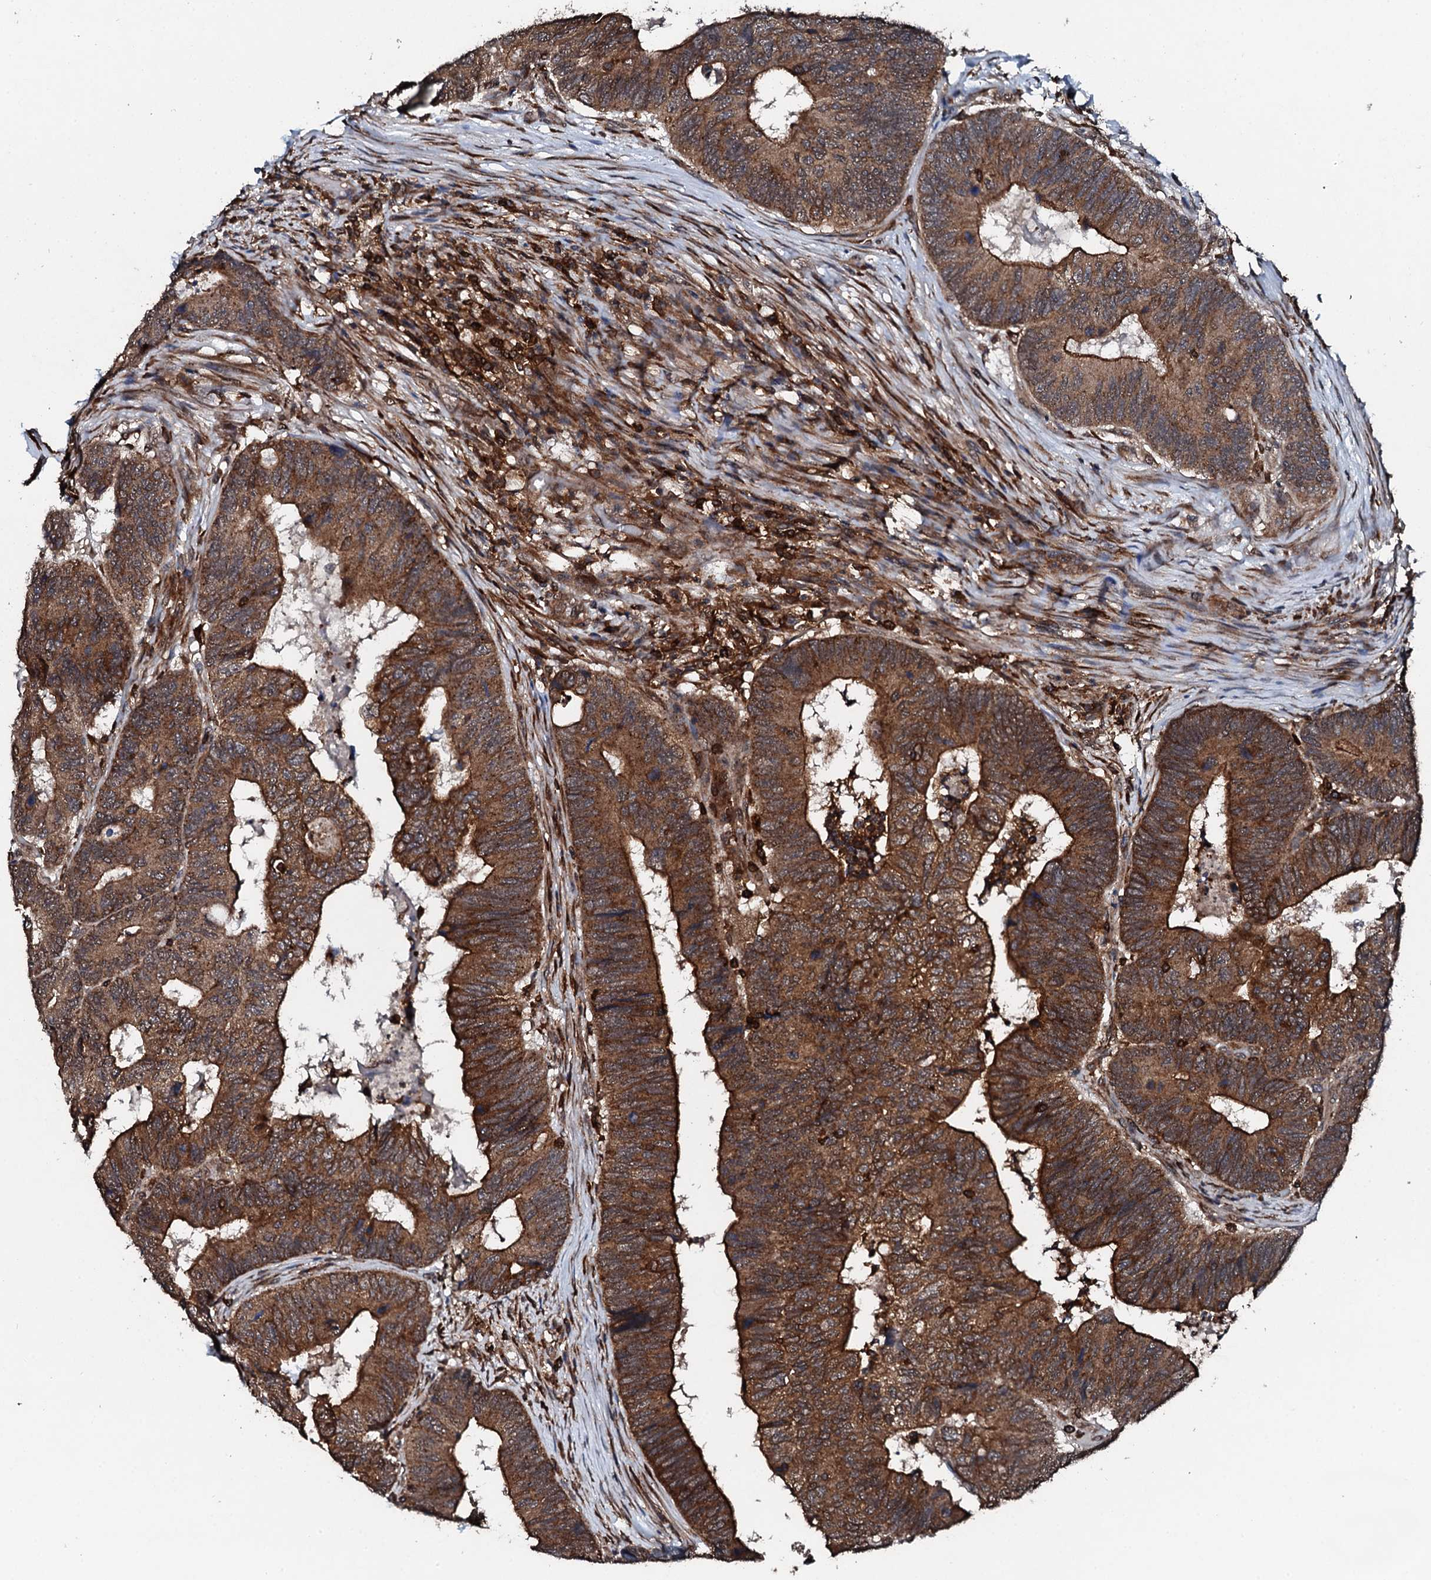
{"staining": {"intensity": "strong", "quantity": ">75%", "location": "cytoplasmic/membranous"}, "tissue": "colorectal cancer", "cell_type": "Tumor cells", "image_type": "cancer", "snomed": [{"axis": "morphology", "description": "Adenocarcinoma, NOS"}, {"axis": "topography", "description": "Colon"}], "caption": "The photomicrograph reveals staining of colorectal cancer (adenocarcinoma), revealing strong cytoplasmic/membranous protein positivity (brown color) within tumor cells.", "gene": "EDC4", "patient": {"sex": "female", "age": 67}}